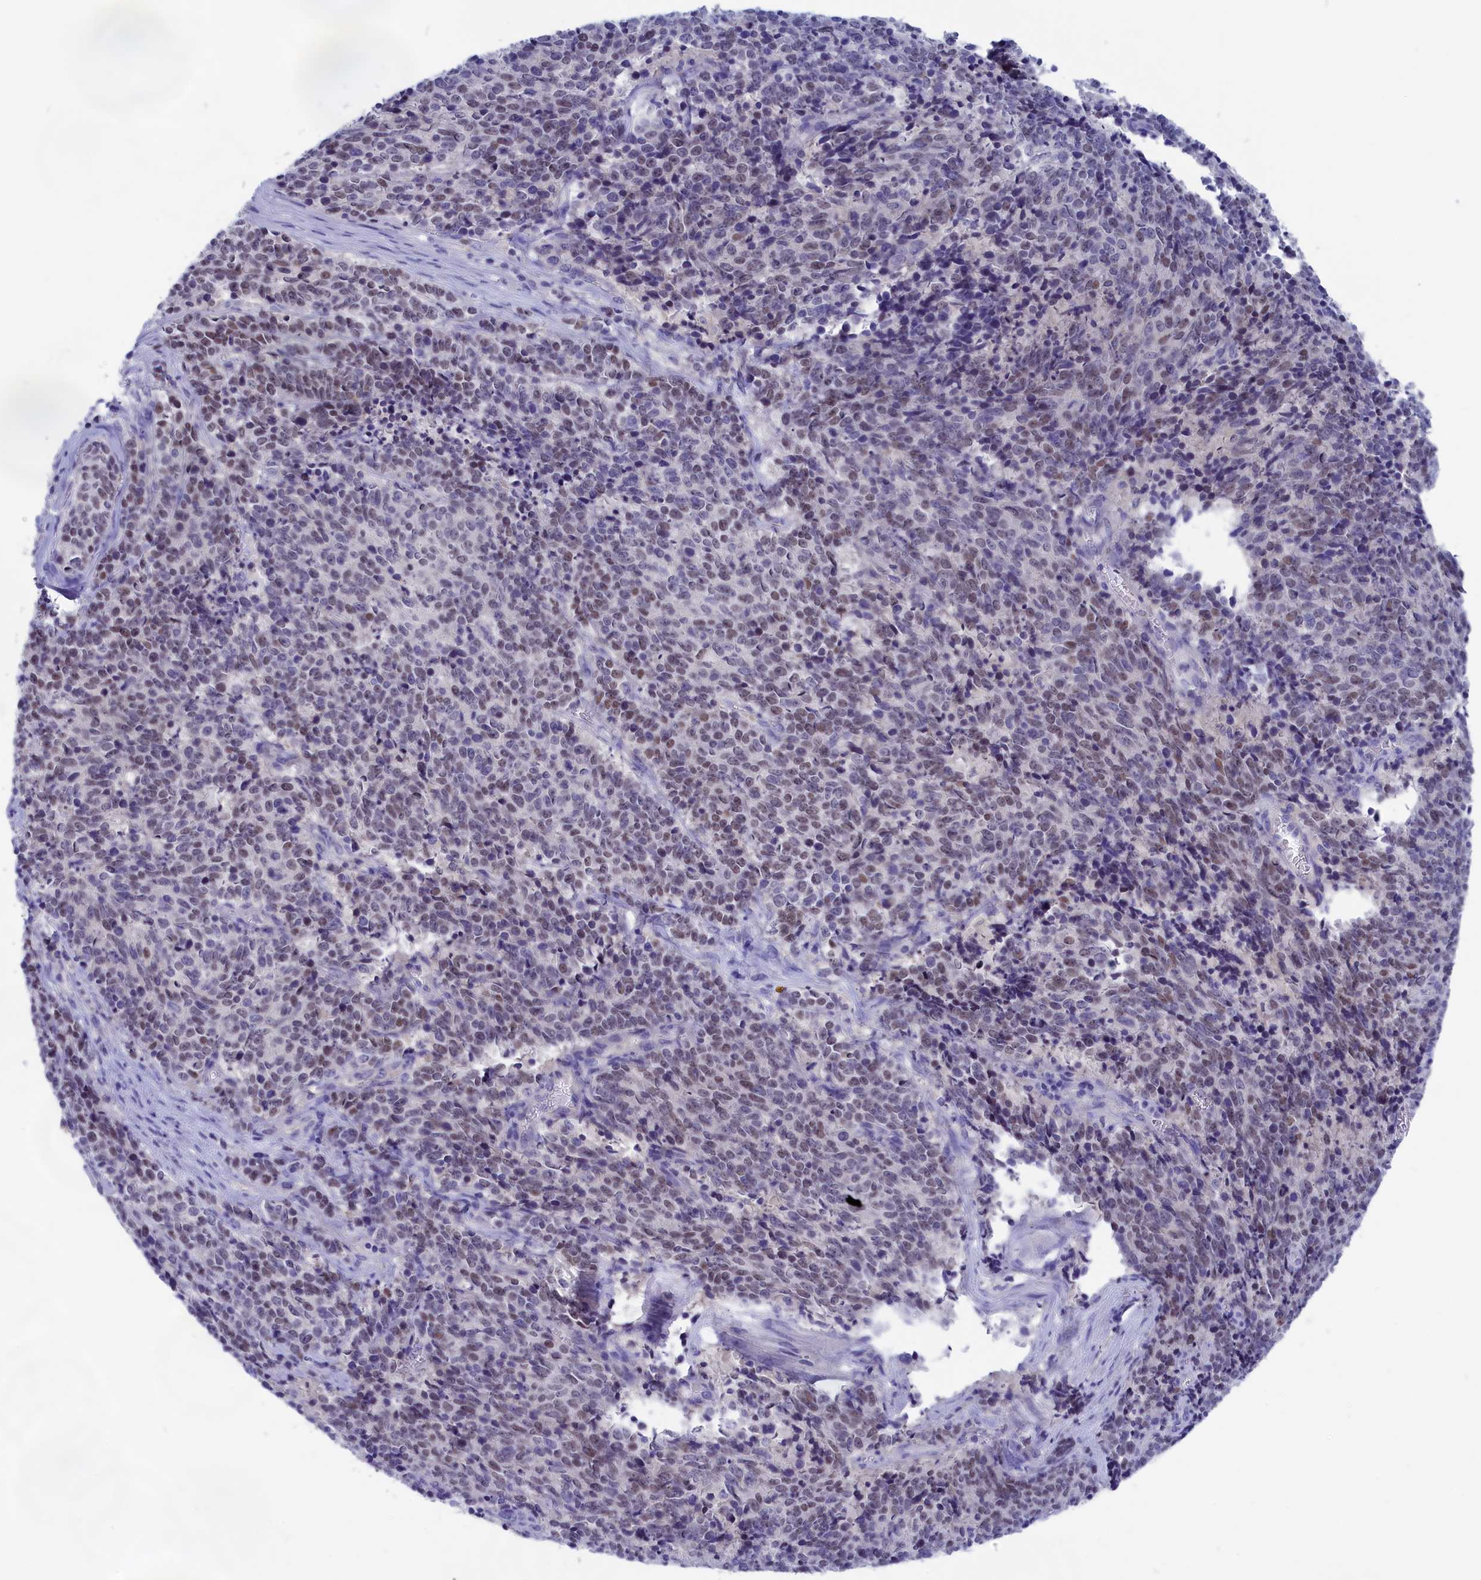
{"staining": {"intensity": "weak", "quantity": "25%-75%", "location": "nuclear"}, "tissue": "cervical cancer", "cell_type": "Tumor cells", "image_type": "cancer", "snomed": [{"axis": "morphology", "description": "Squamous cell carcinoma, NOS"}, {"axis": "topography", "description": "Cervix"}], "caption": "Squamous cell carcinoma (cervical) stained with a brown dye reveals weak nuclear positive positivity in approximately 25%-75% of tumor cells.", "gene": "VPS35L", "patient": {"sex": "female", "age": 29}}